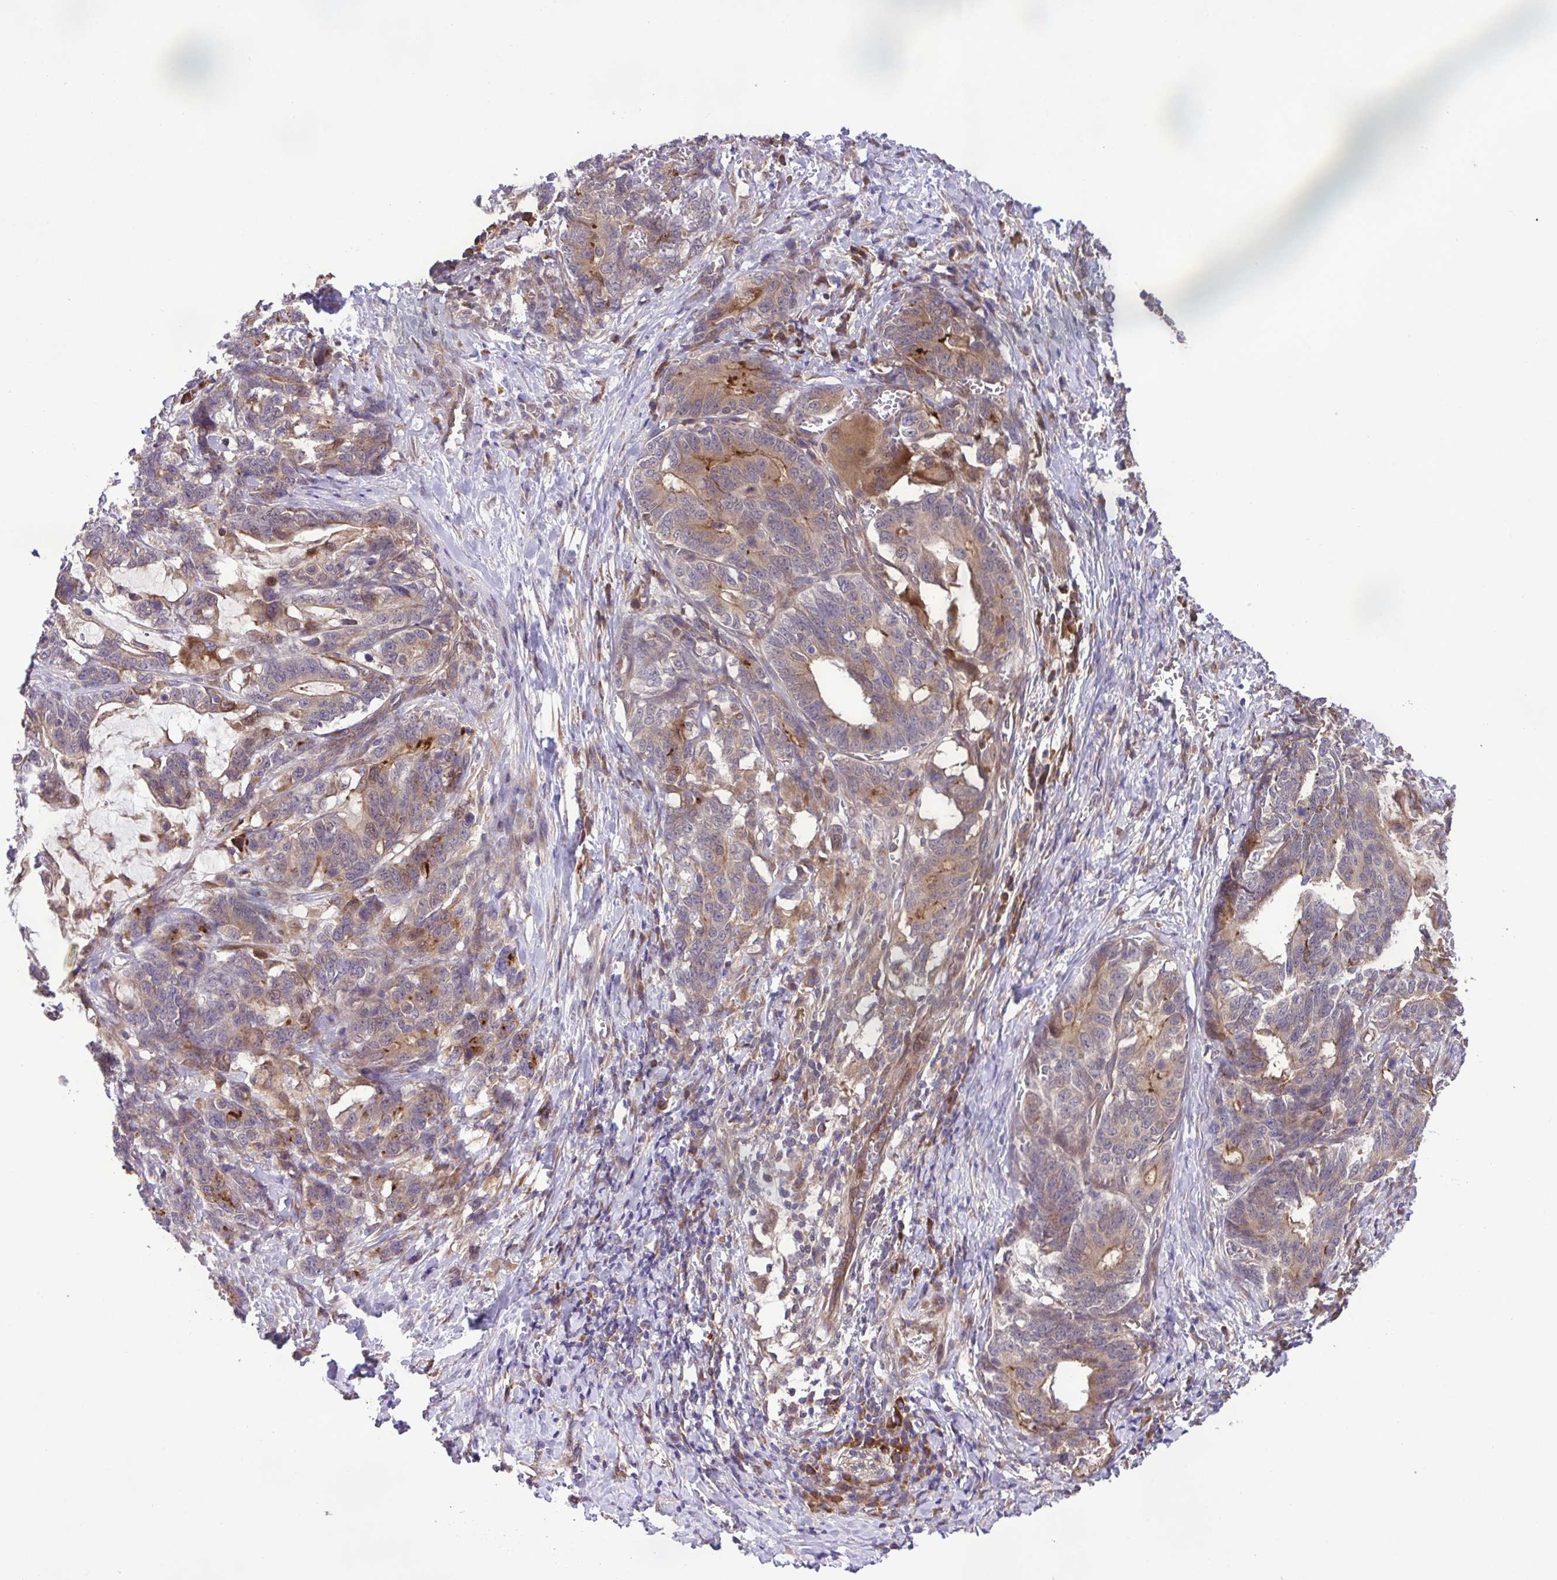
{"staining": {"intensity": "weak", "quantity": "25%-75%", "location": "cytoplasmic/membranous"}, "tissue": "stomach cancer", "cell_type": "Tumor cells", "image_type": "cancer", "snomed": [{"axis": "morphology", "description": "Normal tissue, NOS"}, {"axis": "morphology", "description": "Adenocarcinoma, NOS"}, {"axis": "topography", "description": "Stomach"}], "caption": "Stomach adenocarcinoma tissue reveals weak cytoplasmic/membranous positivity in approximately 25%-75% of tumor cells", "gene": "DLGAP4", "patient": {"sex": "female", "age": 64}}